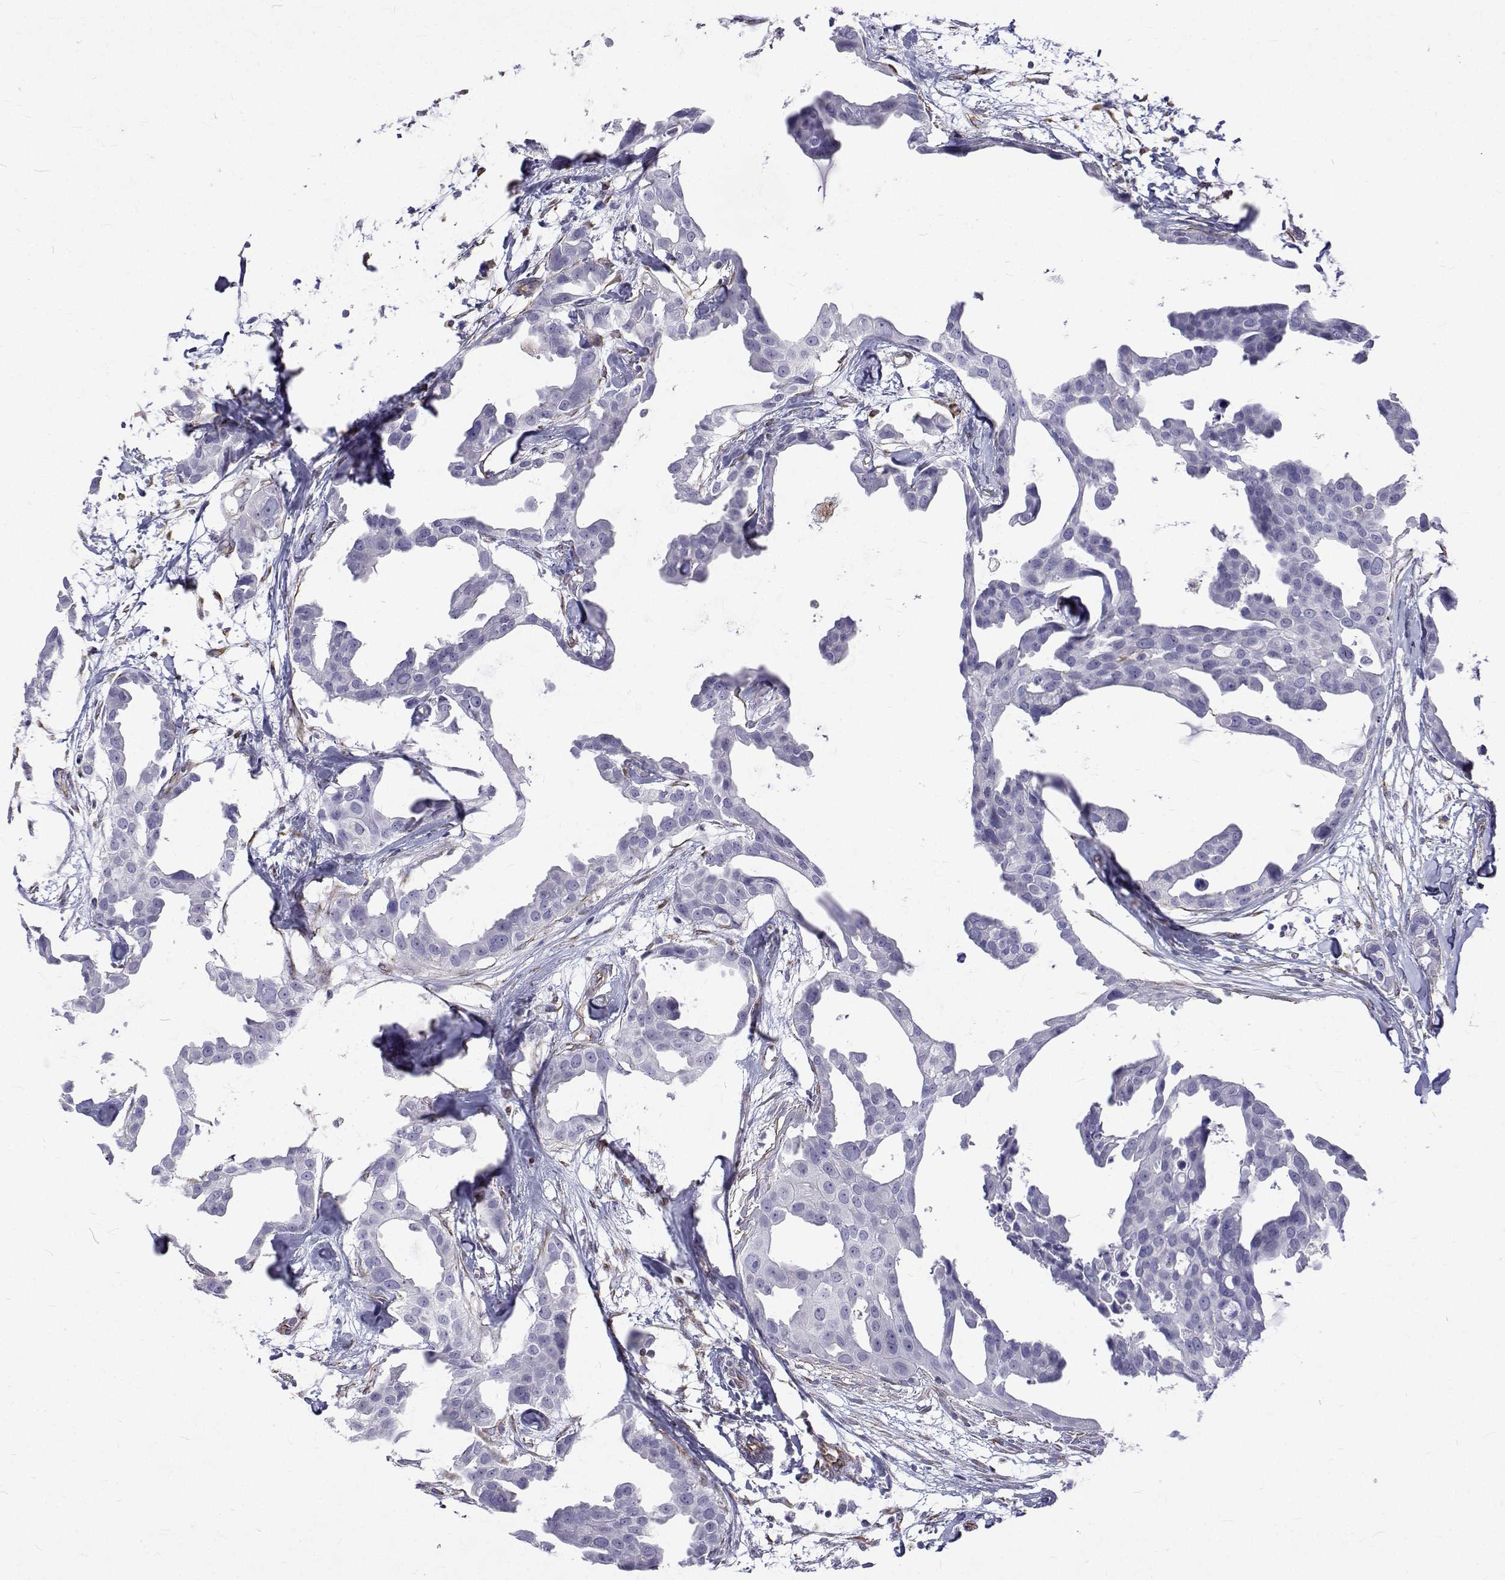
{"staining": {"intensity": "negative", "quantity": "none", "location": "none"}, "tissue": "breast cancer", "cell_type": "Tumor cells", "image_type": "cancer", "snomed": [{"axis": "morphology", "description": "Duct carcinoma"}, {"axis": "topography", "description": "Breast"}], "caption": "Tumor cells are negative for brown protein staining in breast cancer. (Stains: DAB immunohistochemistry (IHC) with hematoxylin counter stain, Microscopy: brightfield microscopy at high magnification).", "gene": "OPRPN", "patient": {"sex": "female", "age": 38}}